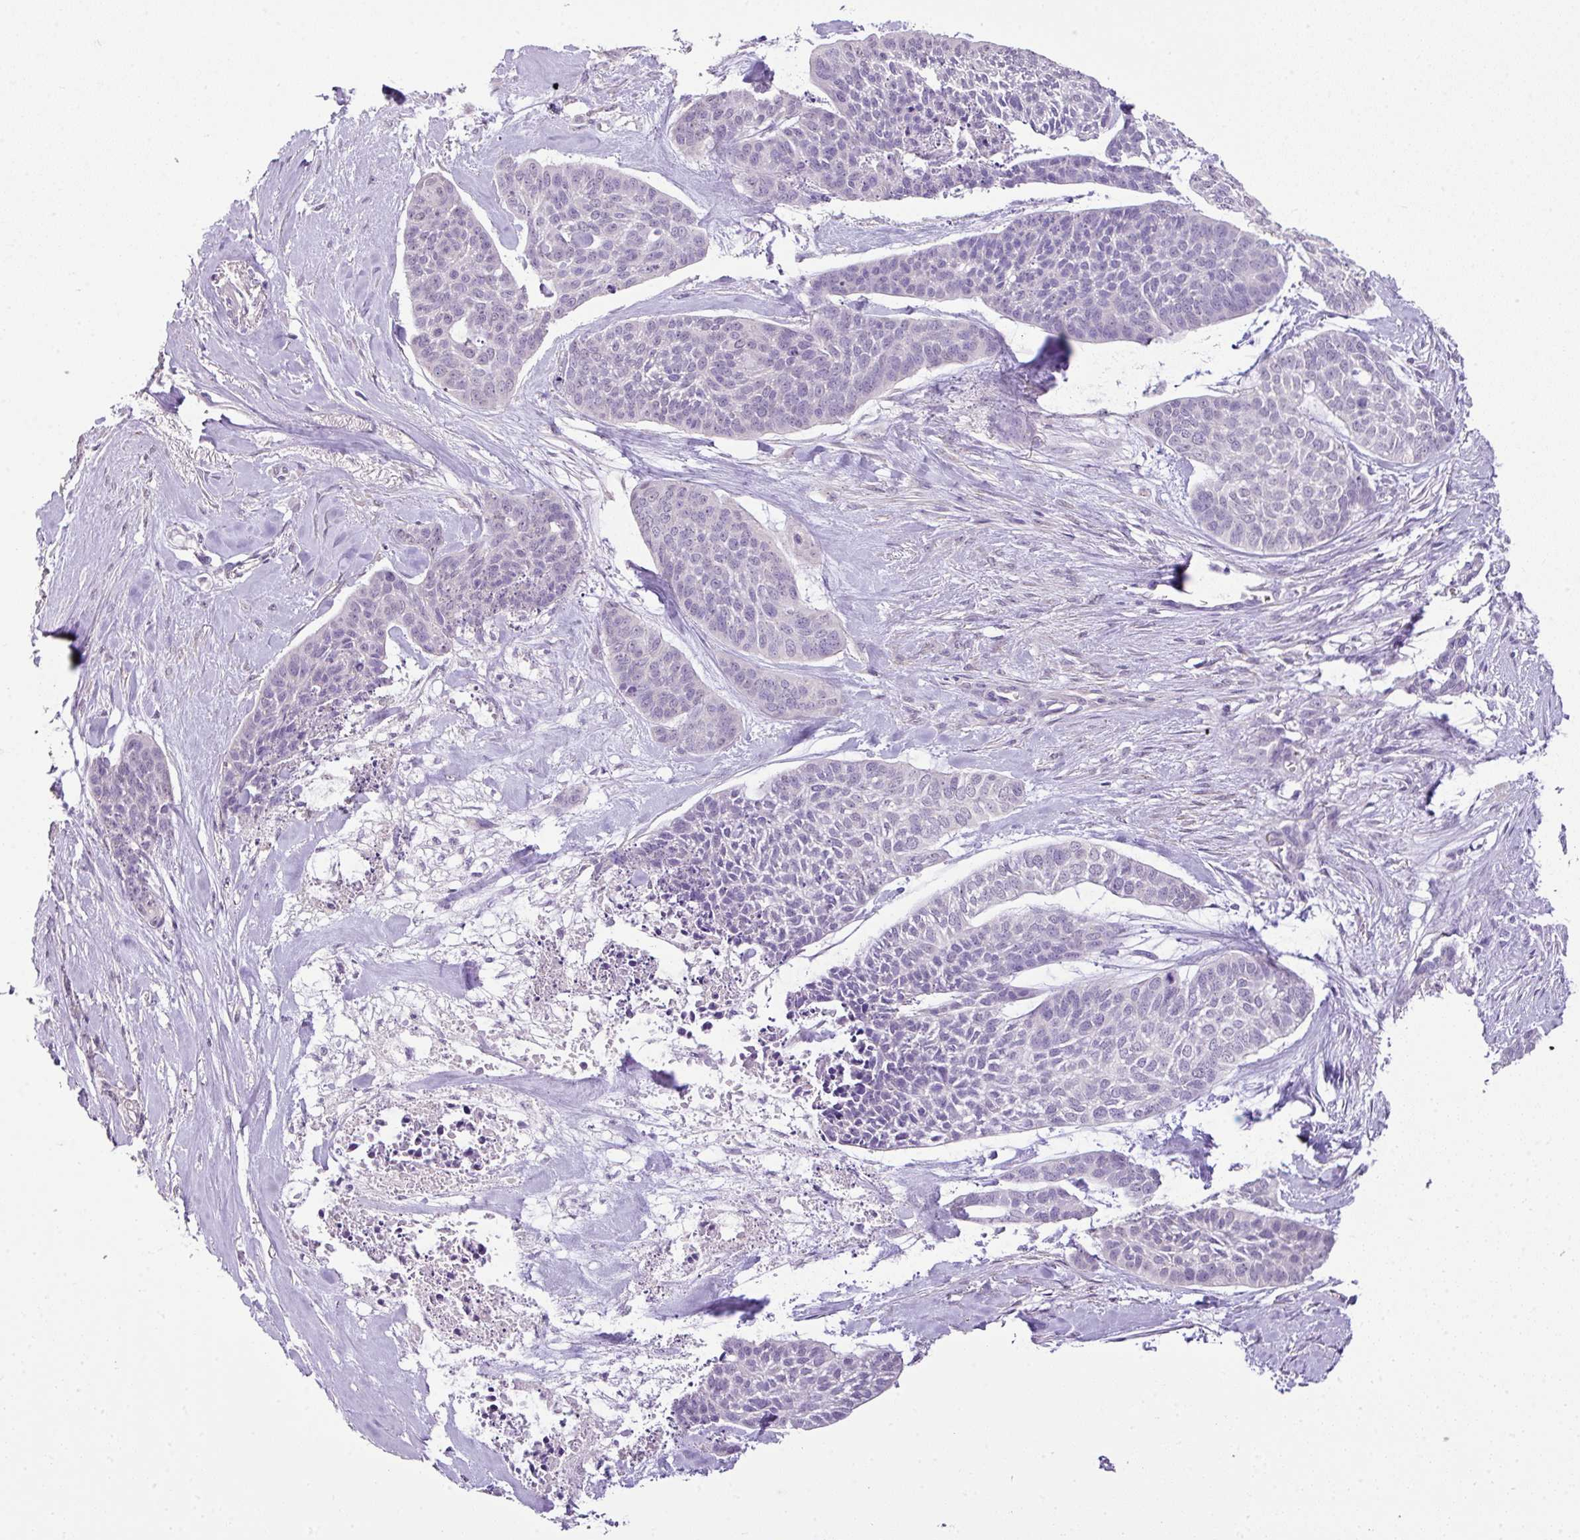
{"staining": {"intensity": "negative", "quantity": "none", "location": "none"}, "tissue": "skin cancer", "cell_type": "Tumor cells", "image_type": "cancer", "snomed": [{"axis": "morphology", "description": "Basal cell carcinoma"}, {"axis": "topography", "description": "Skin"}], "caption": "This is a micrograph of IHC staining of skin basal cell carcinoma, which shows no expression in tumor cells.", "gene": "DIP2A", "patient": {"sex": "female", "age": 64}}